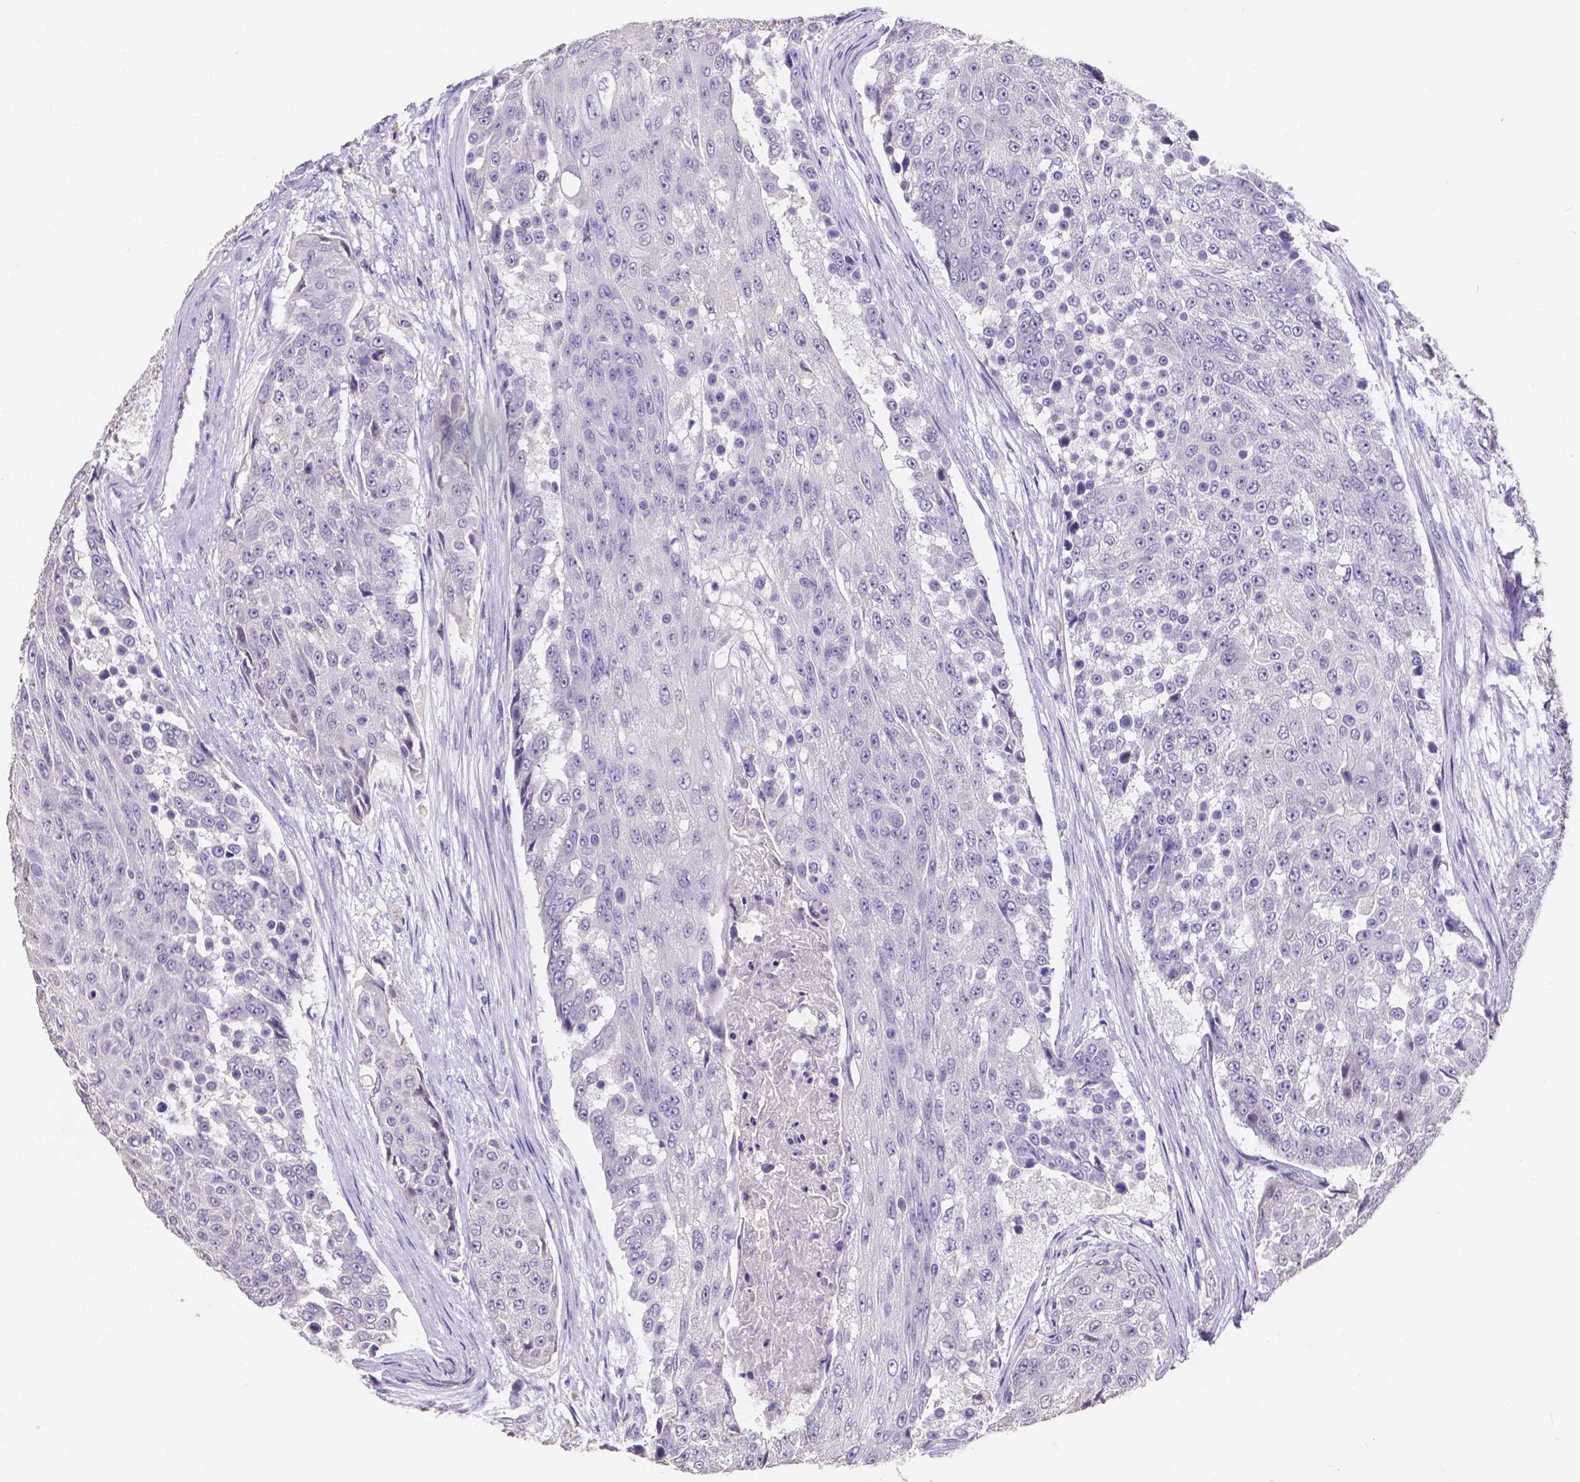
{"staining": {"intensity": "negative", "quantity": "none", "location": "none"}, "tissue": "urothelial cancer", "cell_type": "Tumor cells", "image_type": "cancer", "snomed": [{"axis": "morphology", "description": "Urothelial carcinoma, High grade"}, {"axis": "topography", "description": "Urinary bladder"}], "caption": "This photomicrograph is of high-grade urothelial carcinoma stained with immunohistochemistry (IHC) to label a protein in brown with the nuclei are counter-stained blue. There is no positivity in tumor cells.", "gene": "ATP6V1D", "patient": {"sex": "female", "age": 63}}